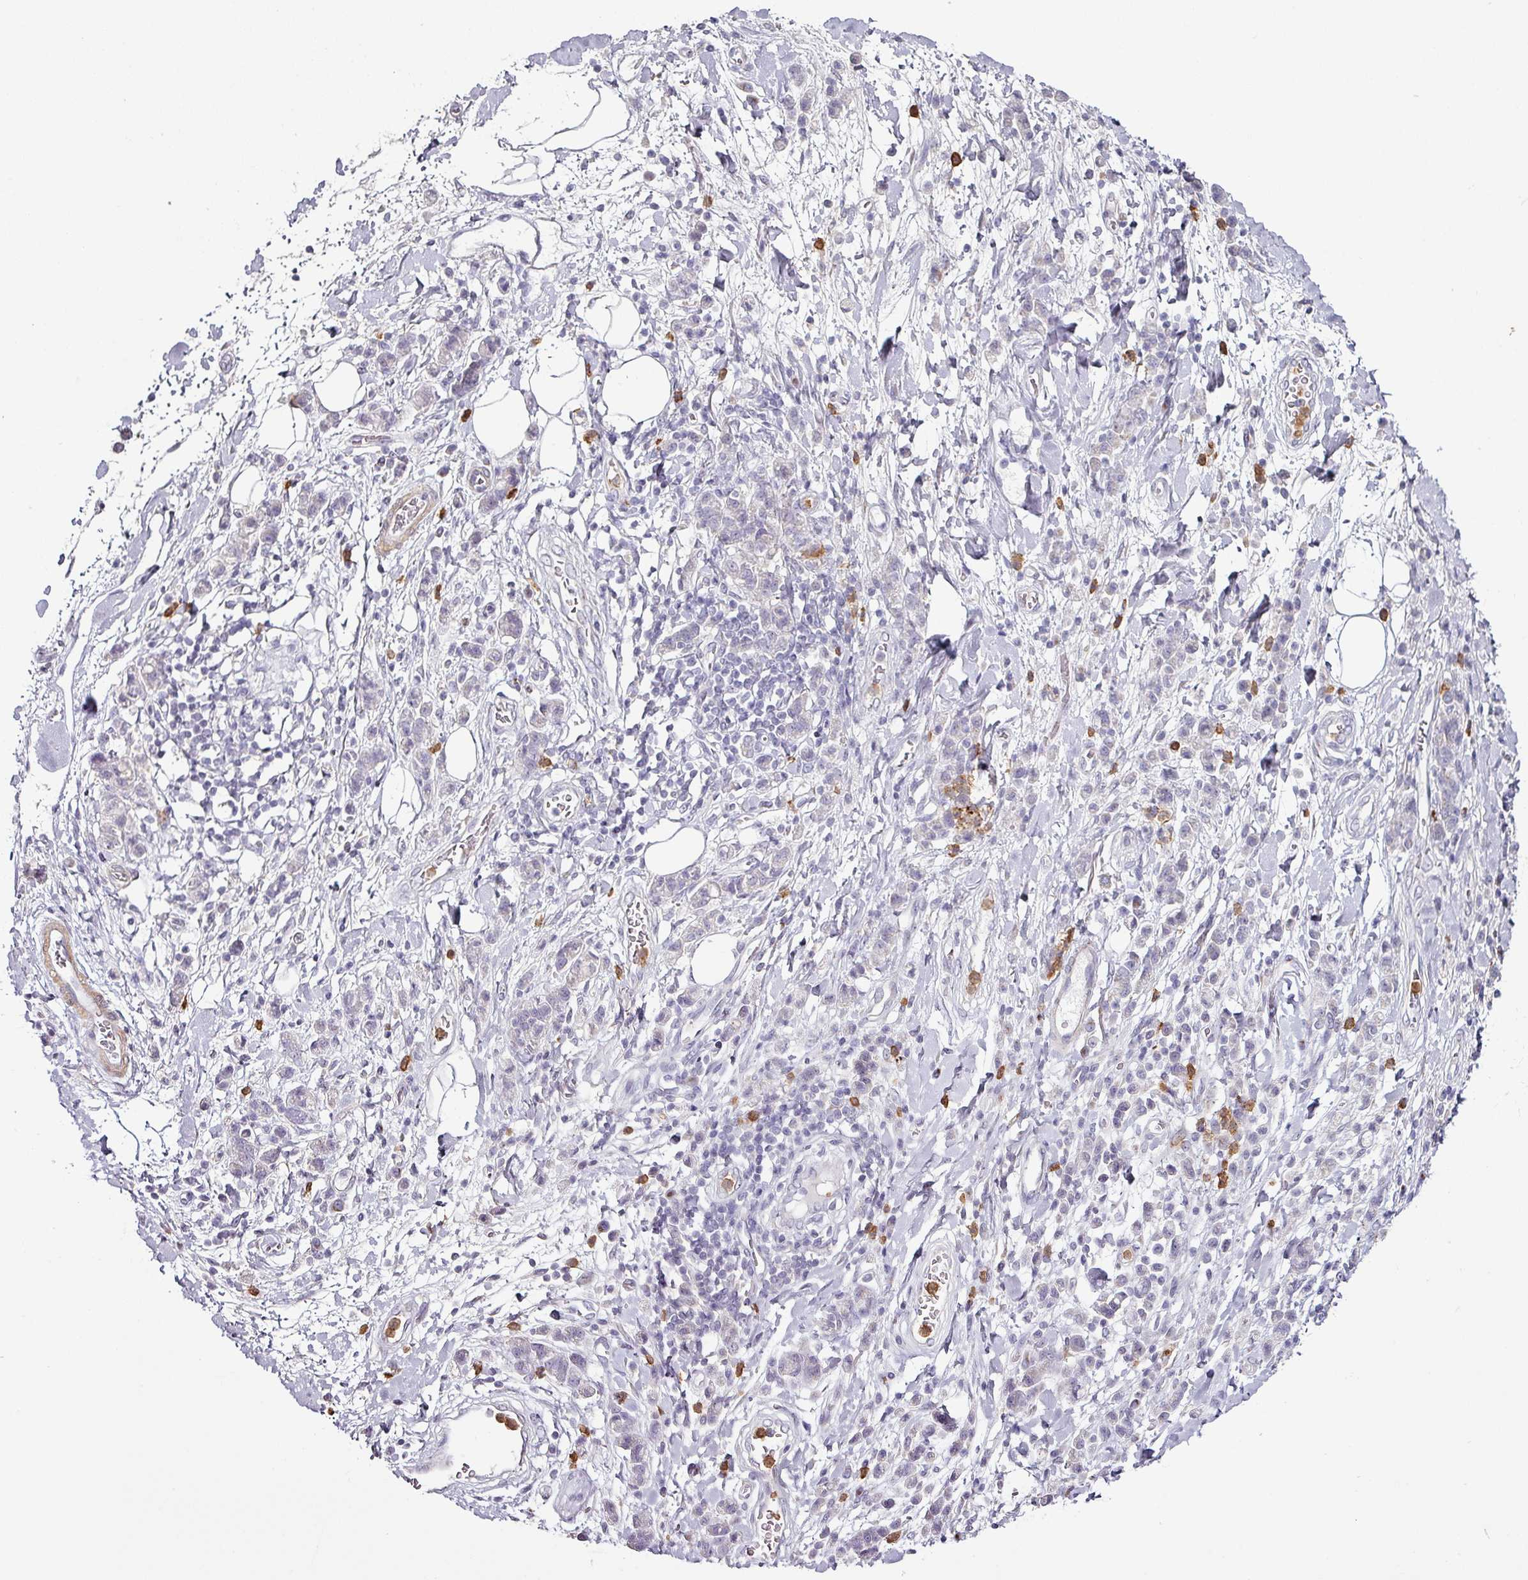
{"staining": {"intensity": "negative", "quantity": "none", "location": "none"}, "tissue": "stomach cancer", "cell_type": "Tumor cells", "image_type": "cancer", "snomed": [{"axis": "morphology", "description": "Adenocarcinoma, NOS"}, {"axis": "topography", "description": "Stomach"}], "caption": "An immunohistochemistry (IHC) micrograph of adenocarcinoma (stomach) is shown. There is no staining in tumor cells of adenocarcinoma (stomach).", "gene": "MAGEC3", "patient": {"sex": "male", "age": 77}}